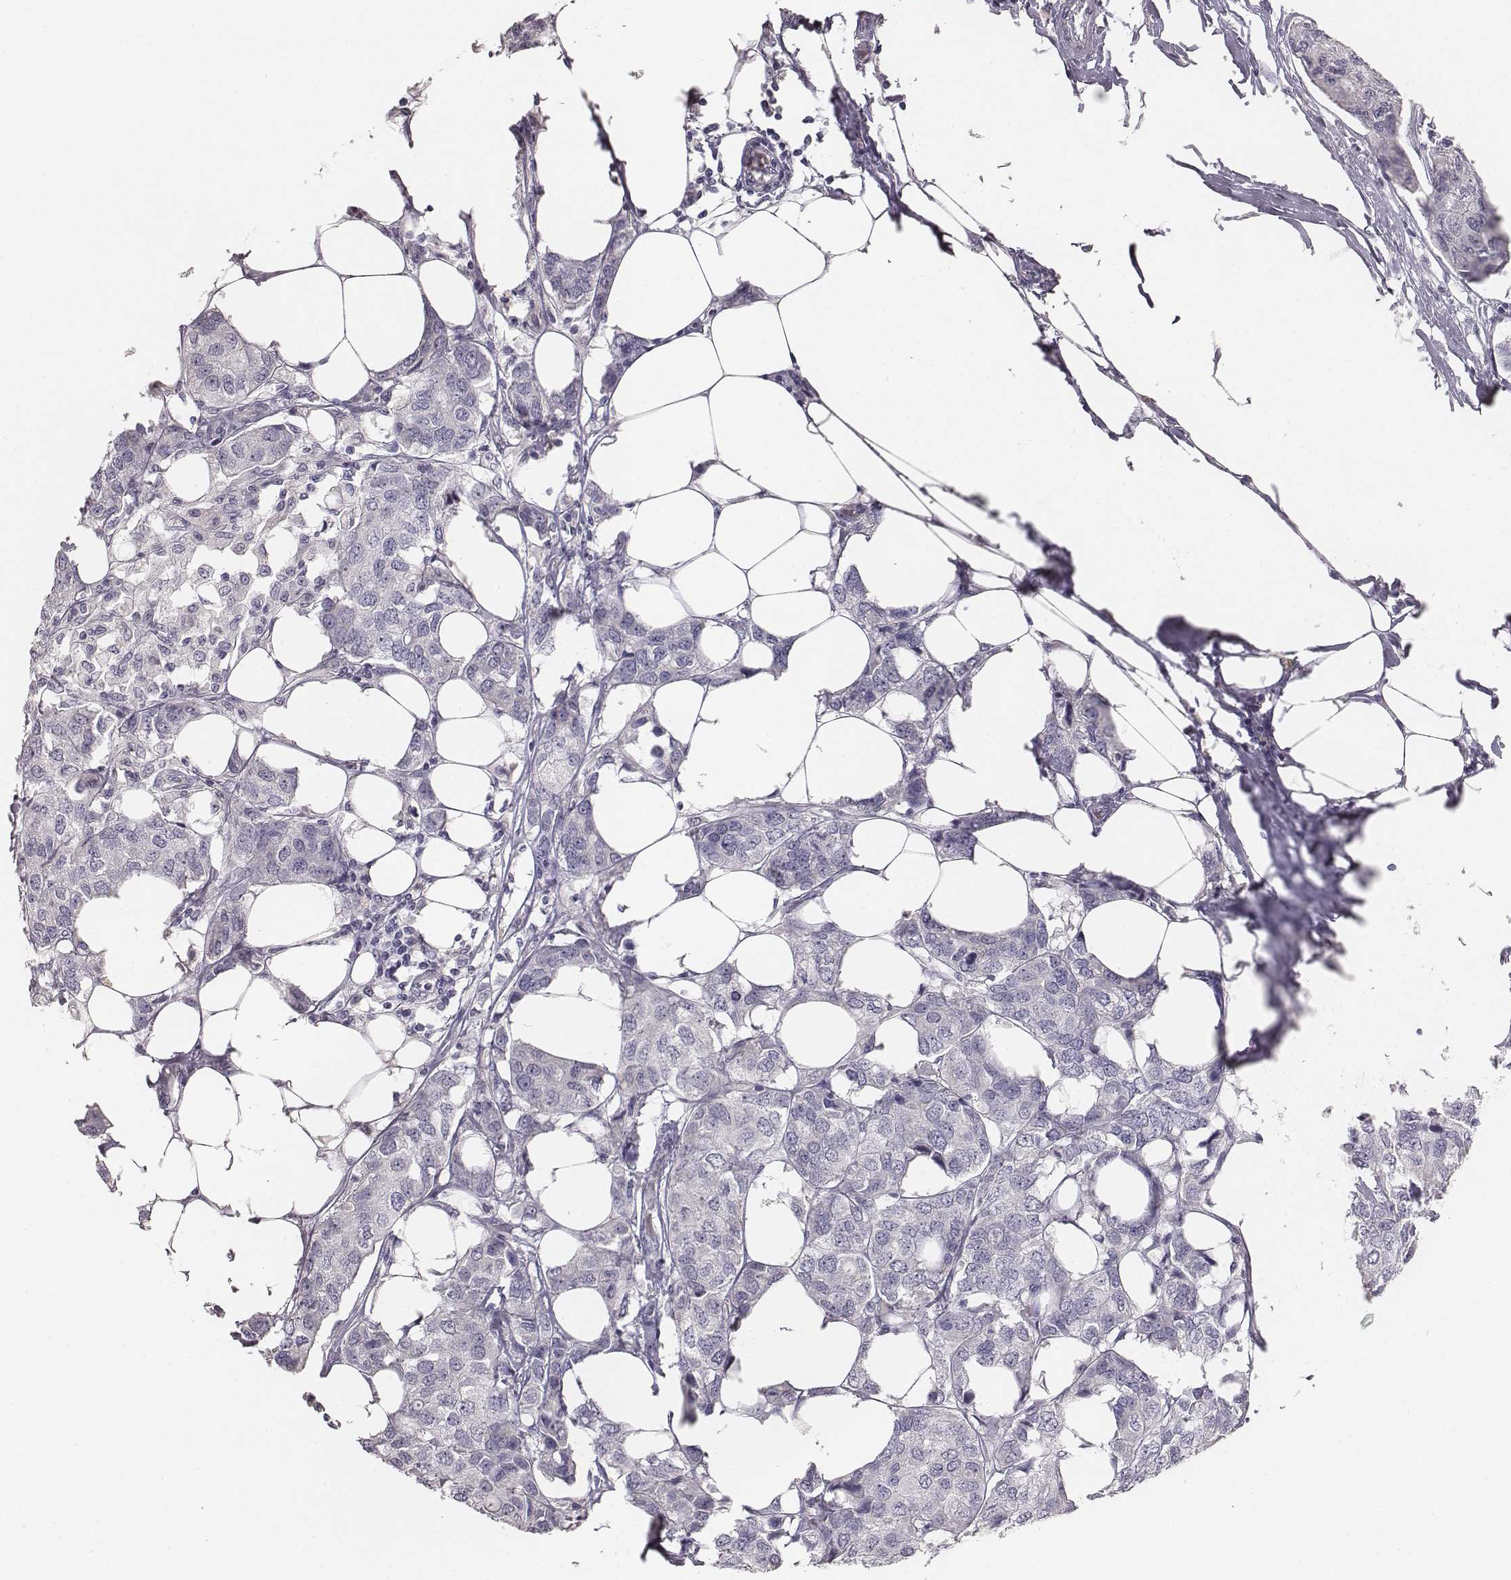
{"staining": {"intensity": "negative", "quantity": "none", "location": "none"}, "tissue": "breast cancer", "cell_type": "Tumor cells", "image_type": "cancer", "snomed": [{"axis": "morphology", "description": "Duct carcinoma"}, {"axis": "topography", "description": "Breast"}], "caption": "DAB immunohistochemical staining of breast cancer demonstrates no significant expression in tumor cells. (DAB (3,3'-diaminobenzidine) immunohistochemistry (IHC), high magnification).", "gene": "MYH6", "patient": {"sex": "female", "age": 80}}